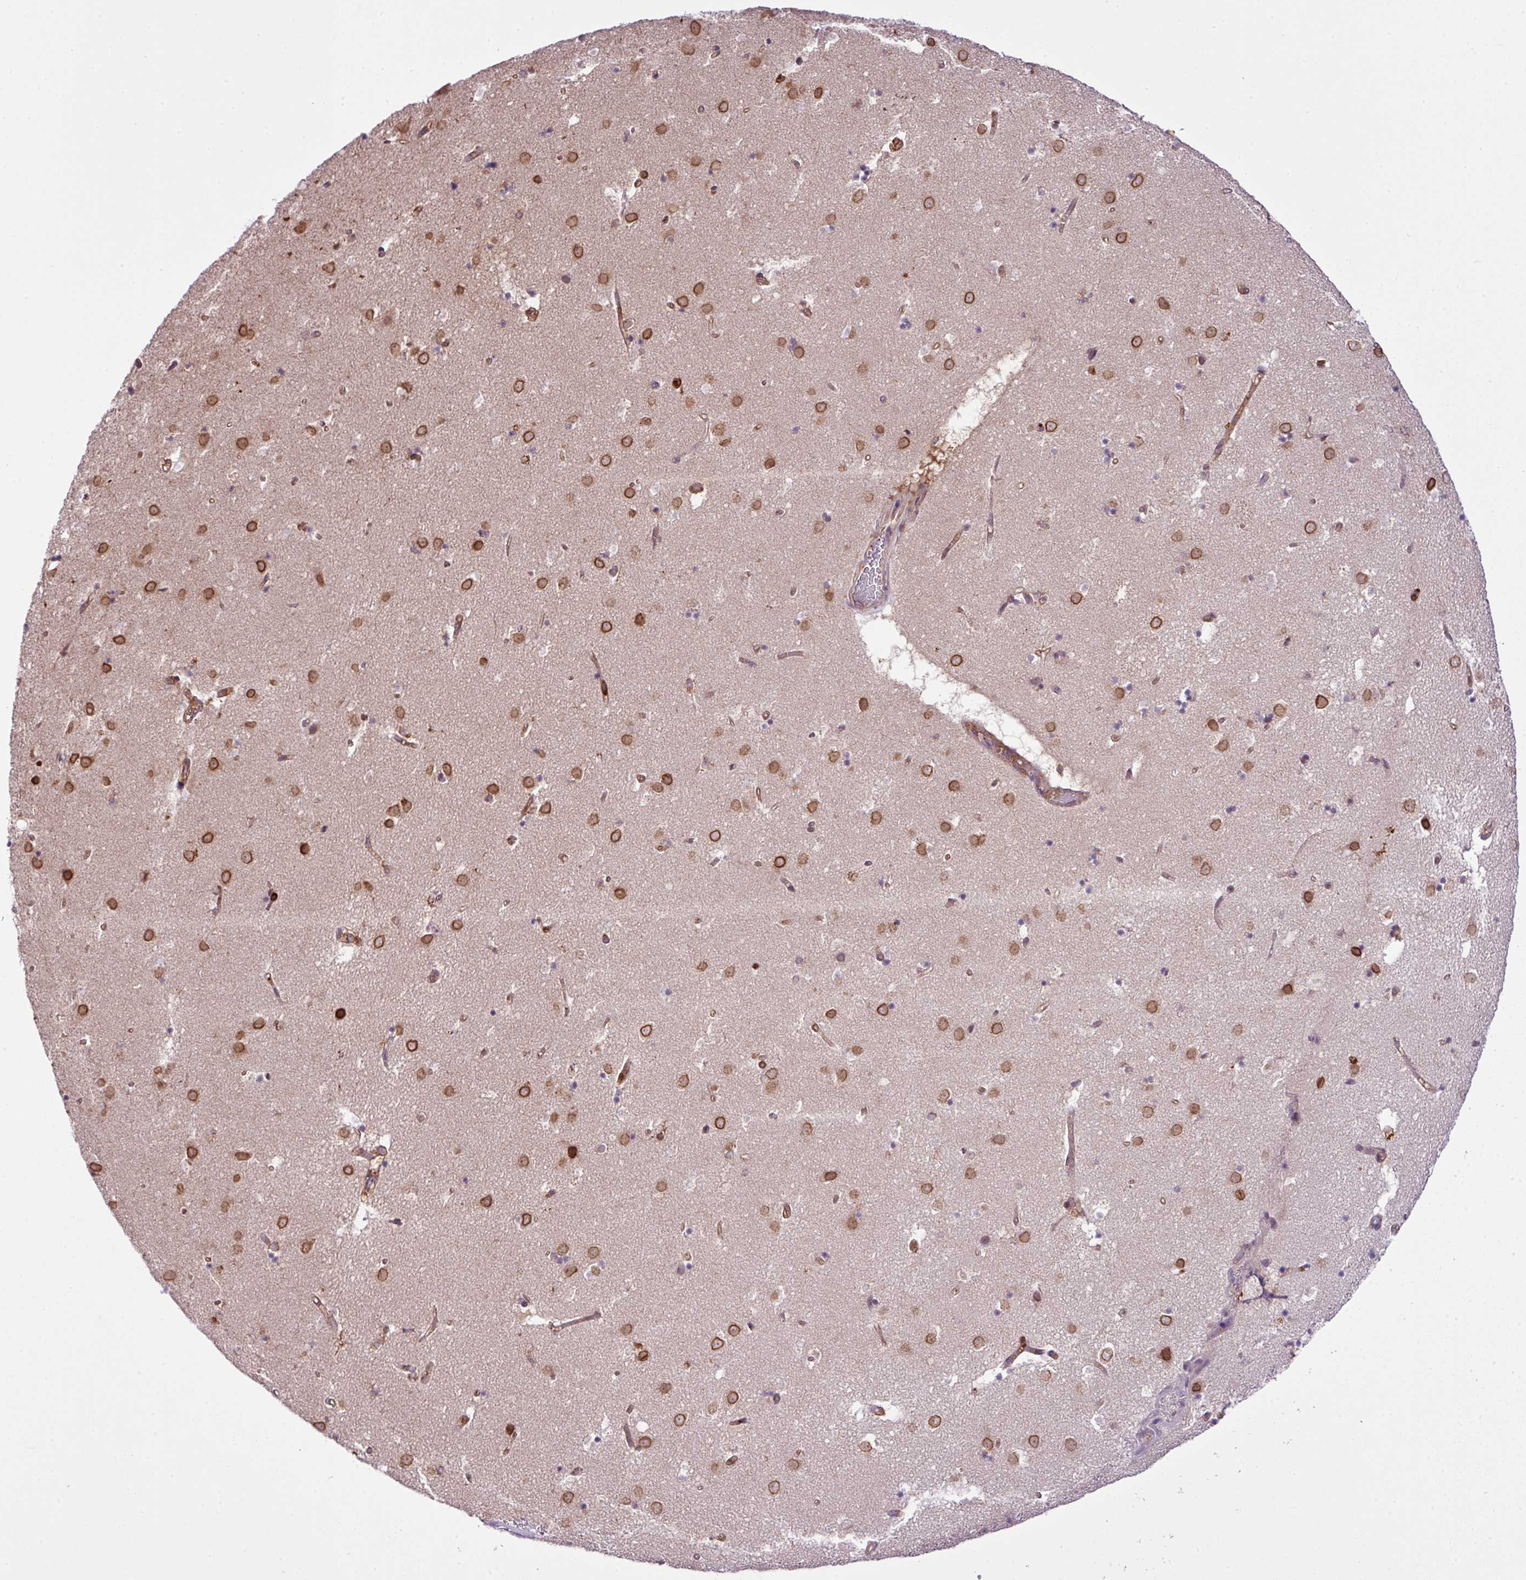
{"staining": {"intensity": "negative", "quantity": "none", "location": "none"}, "tissue": "caudate", "cell_type": "Glial cells", "image_type": "normal", "snomed": [{"axis": "morphology", "description": "Normal tissue, NOS"}, {"axis": "topography", "description": "Lateral ventricle wall"}], "caption": "This is an immunohistochemistry micrograph of benign human caudate. There is no expression in glial cells.", "gene": "PGAP6", "patient": {"sex": "male", "age": 58}}